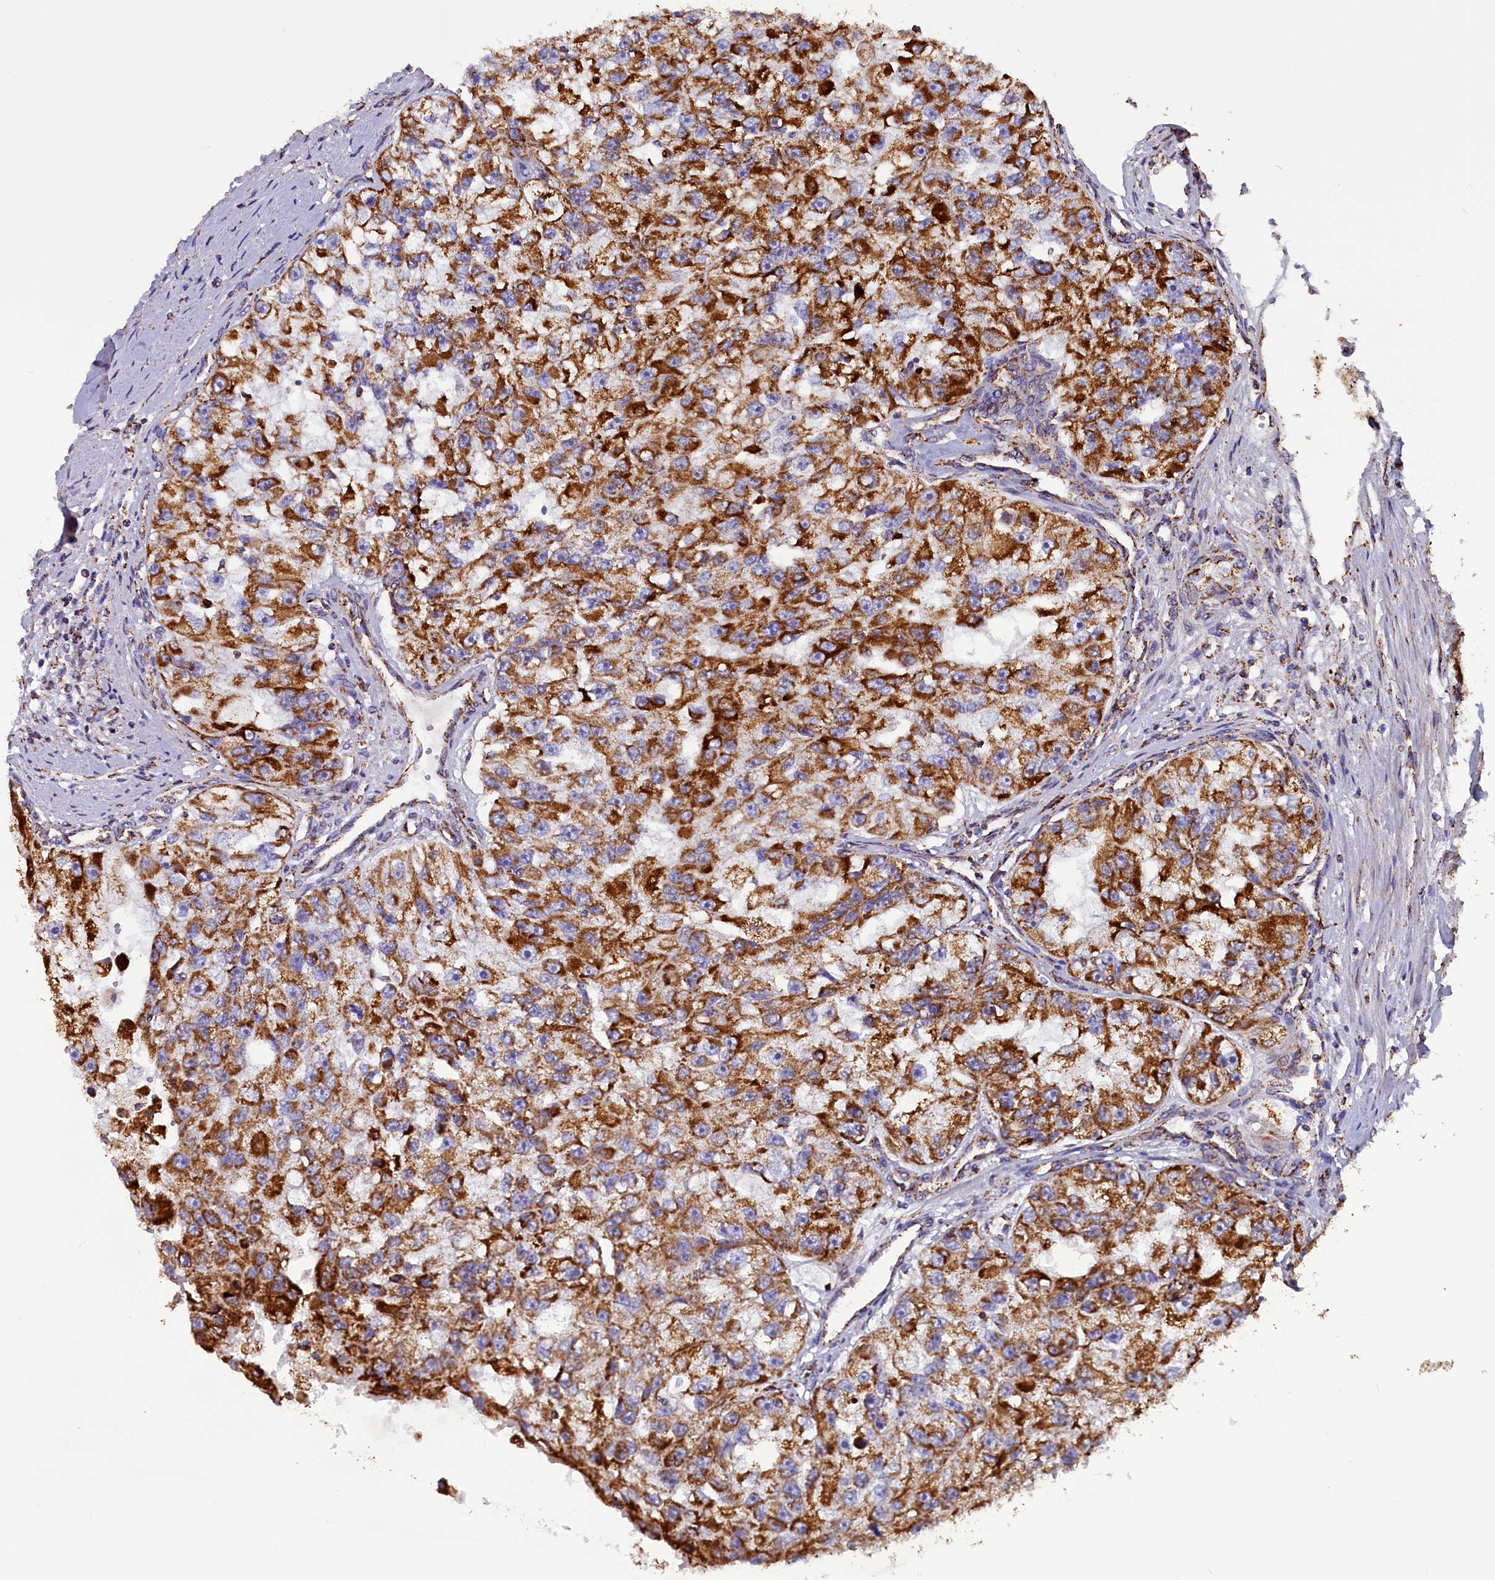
{"staining": {"intensity": "strong", "quantity": ">75%", "location": "cytoplasmic/membranous"}, "tissue": "renal cancer", "cell_type": "Tumor cells", "image_type": "cancer", "snomed": [{"axis": "morphology", "description": "Adenocarcinoma, NOS"}, {"axis": "topography", "description": "Kidney"}], "caption": "Brown immunohistochemical staining in renal cancer reveals strong cytoplasmic/membranous expression in approximately >75% of tumor cells. (DAB IHC with brightfield microscopy, high magnification).", "gene": "SLC39A3", "patient": {"sex": "male", "age": 63}}